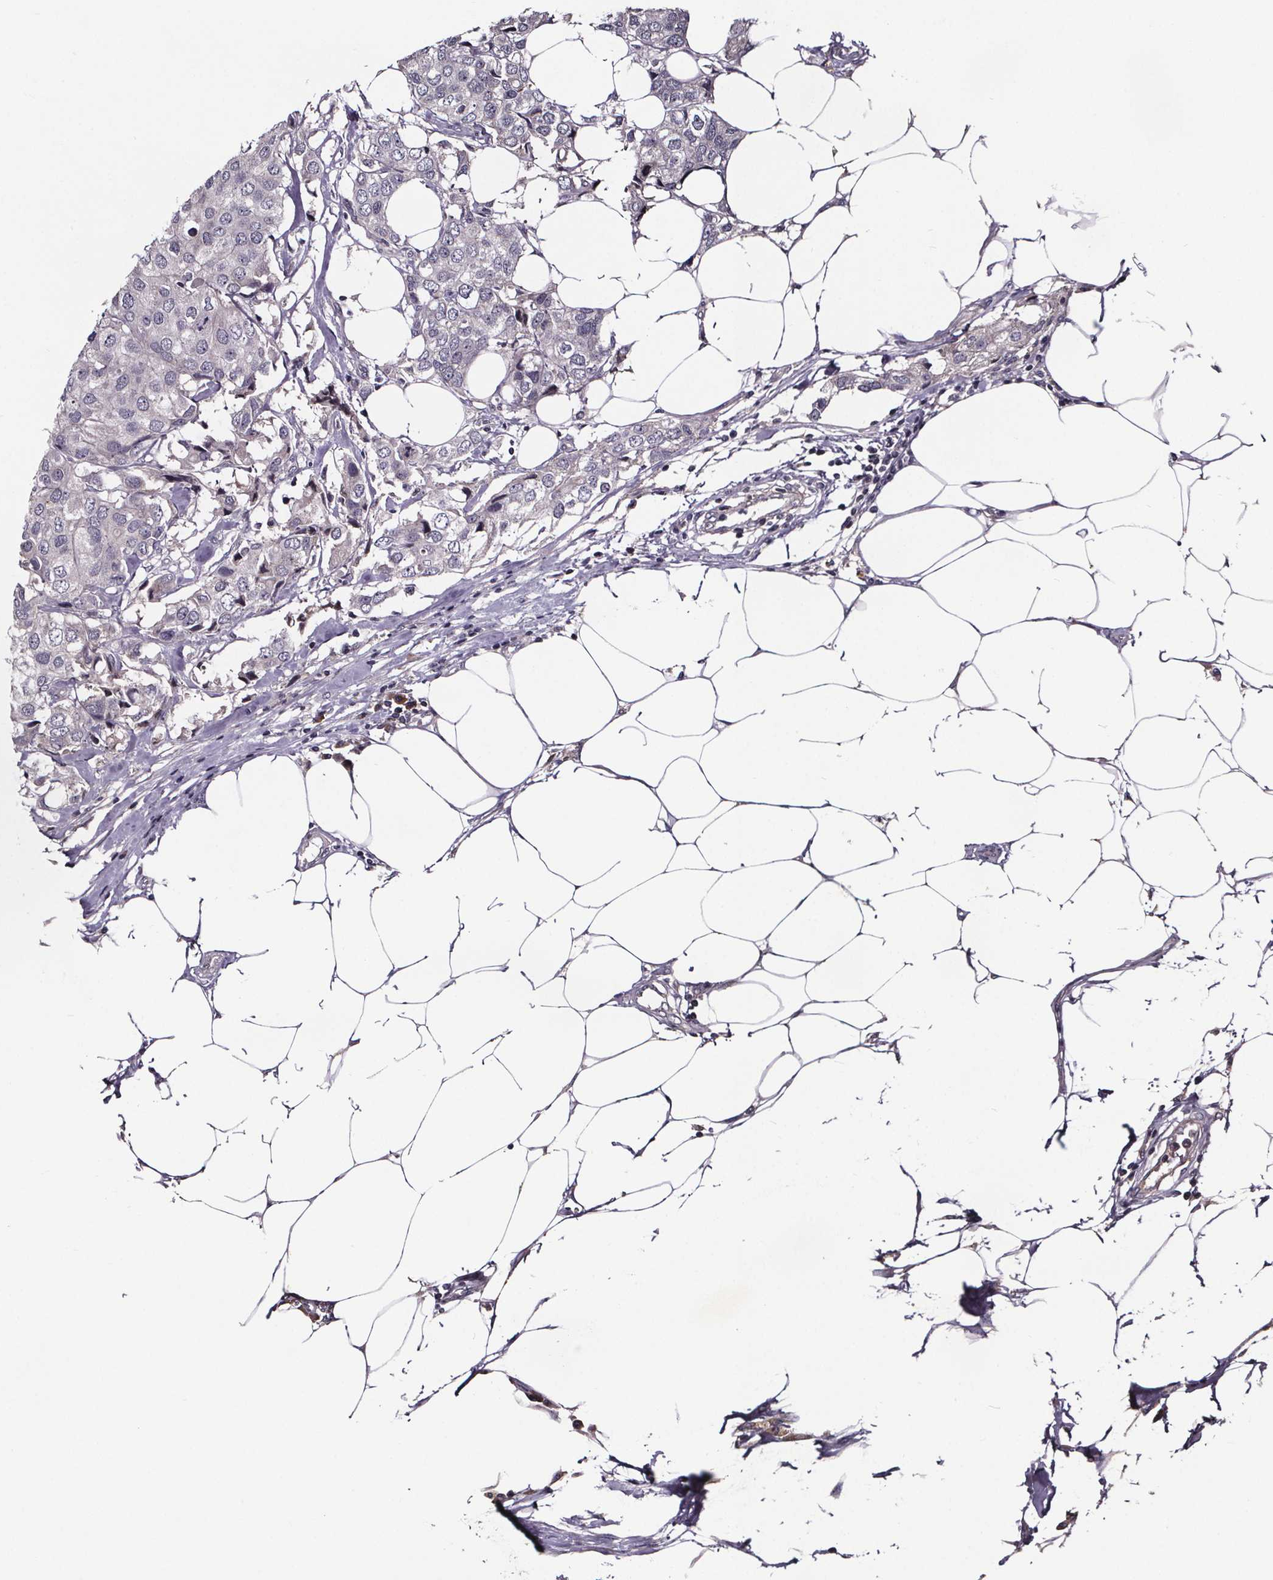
{"staining": {"intensity": "negative", "quantity": "none", "location": "none"}, "tissue": "breast cancer", "cell_type": "Tumor cells", "image_type": "cancer", "snomed": [{"axis": "morphology", "description": "Normal tissue, NOS"}, {"axis": "morphology", "description": "Duct carcinoma"}, {"axis": "topography", "description": "Breast"}], "caption": "A micrograph of intraductal carcinoma (breast) stained for a protein demonstrates no brown staining in tumor cells. Nuclei are stained in blue.", "gene": "NPHP4", "patient": {"sex": "female", "age": 43}}